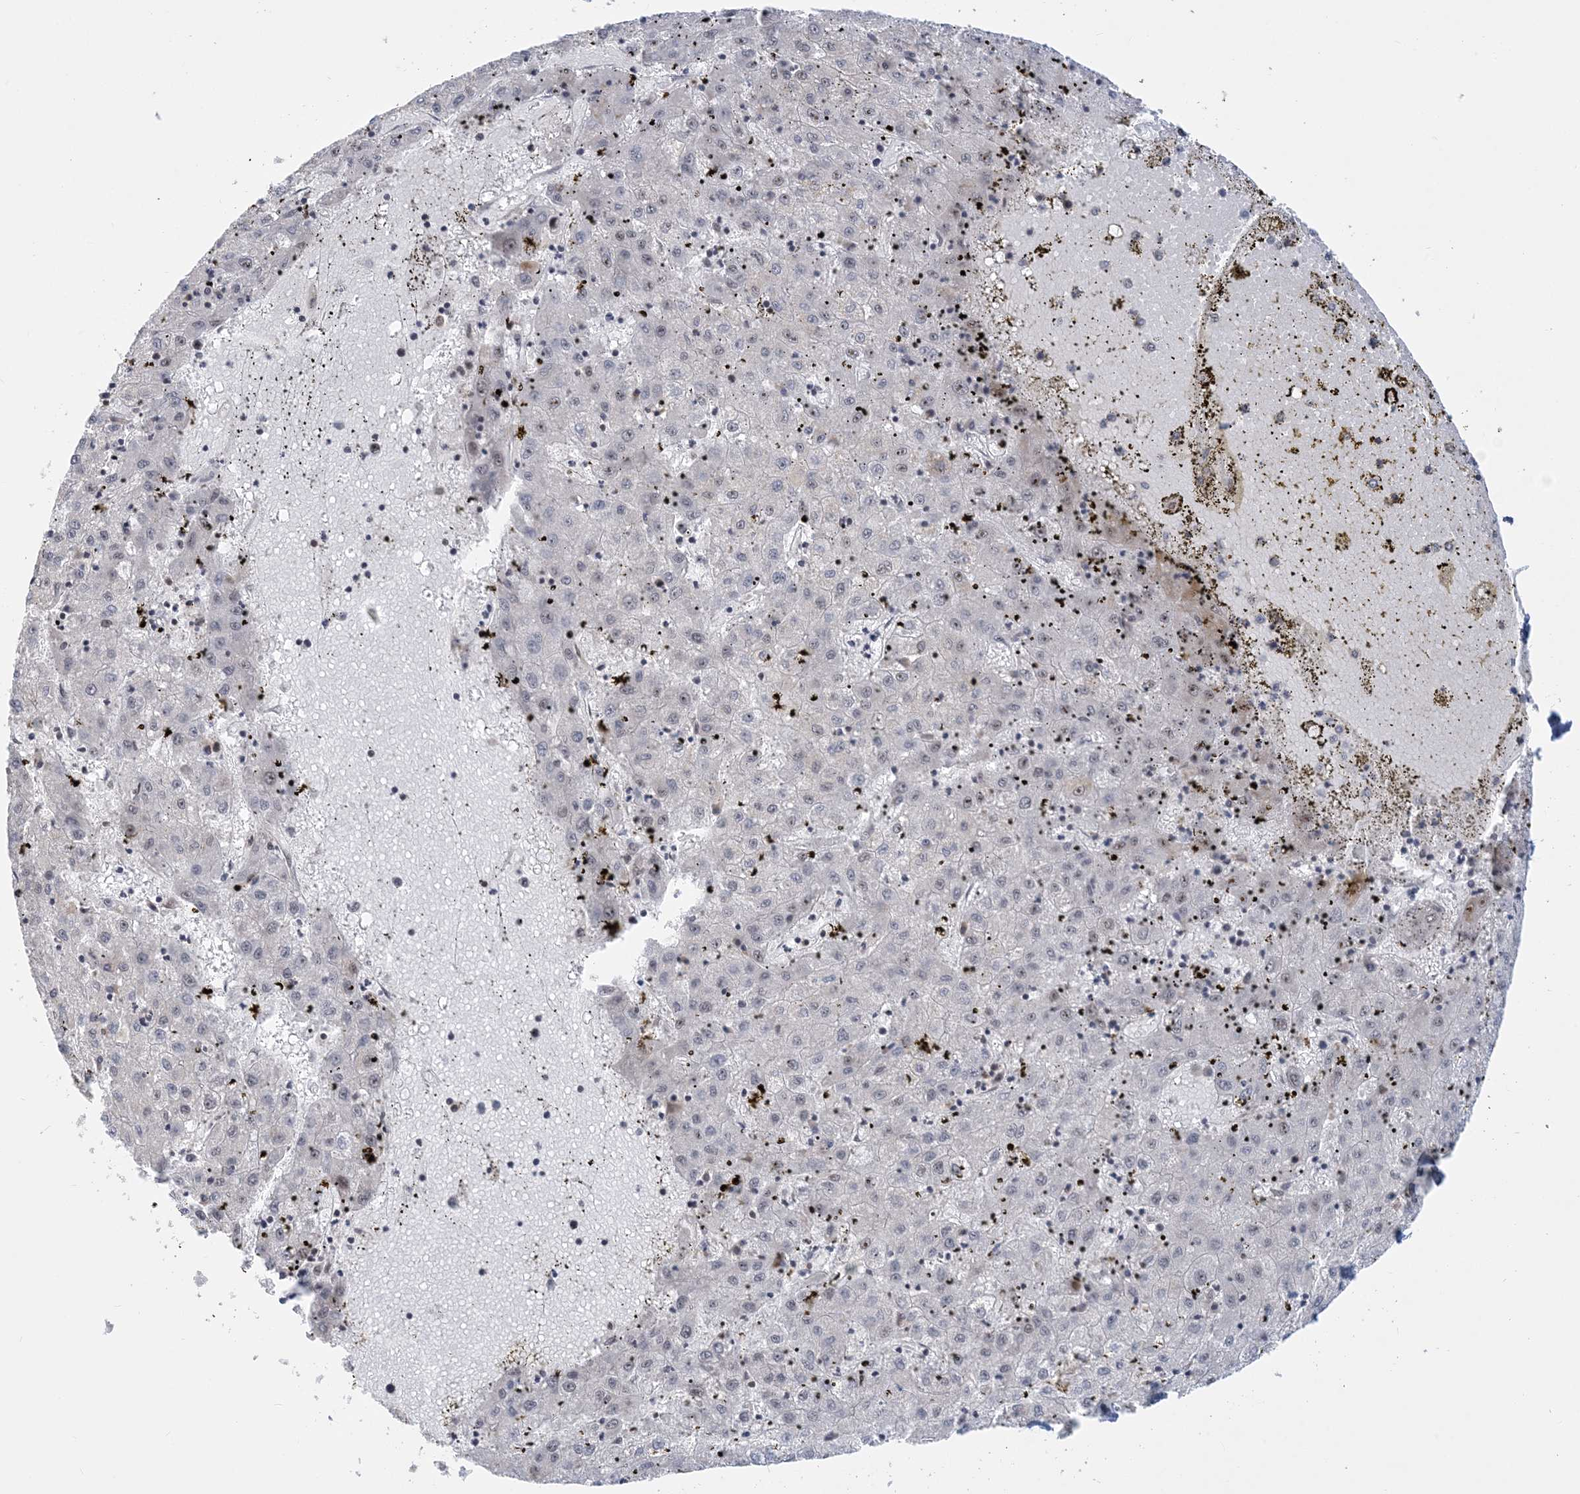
{"staining": {"intensity": "negative", "quantity": "none", "location": "none"}, "tissue": "liver cancer", "cell_type": "Tumor cells", "image_type": "cancer", "snomed": [{"axis": "morphology", "description": "Carcinoma, Hepatocellular, NOS"}, {"axis": "topography", "description": "Liver"}], "caption": "Immunohistochemistry image of neoplastic tissue: human liver cancer stained with DAB (3,3'-diaminobenzidine) reveals no significant protein expression in tumor cells.", "gene": "PLRG1", "patient": {"sex": "male", "age": 72}}